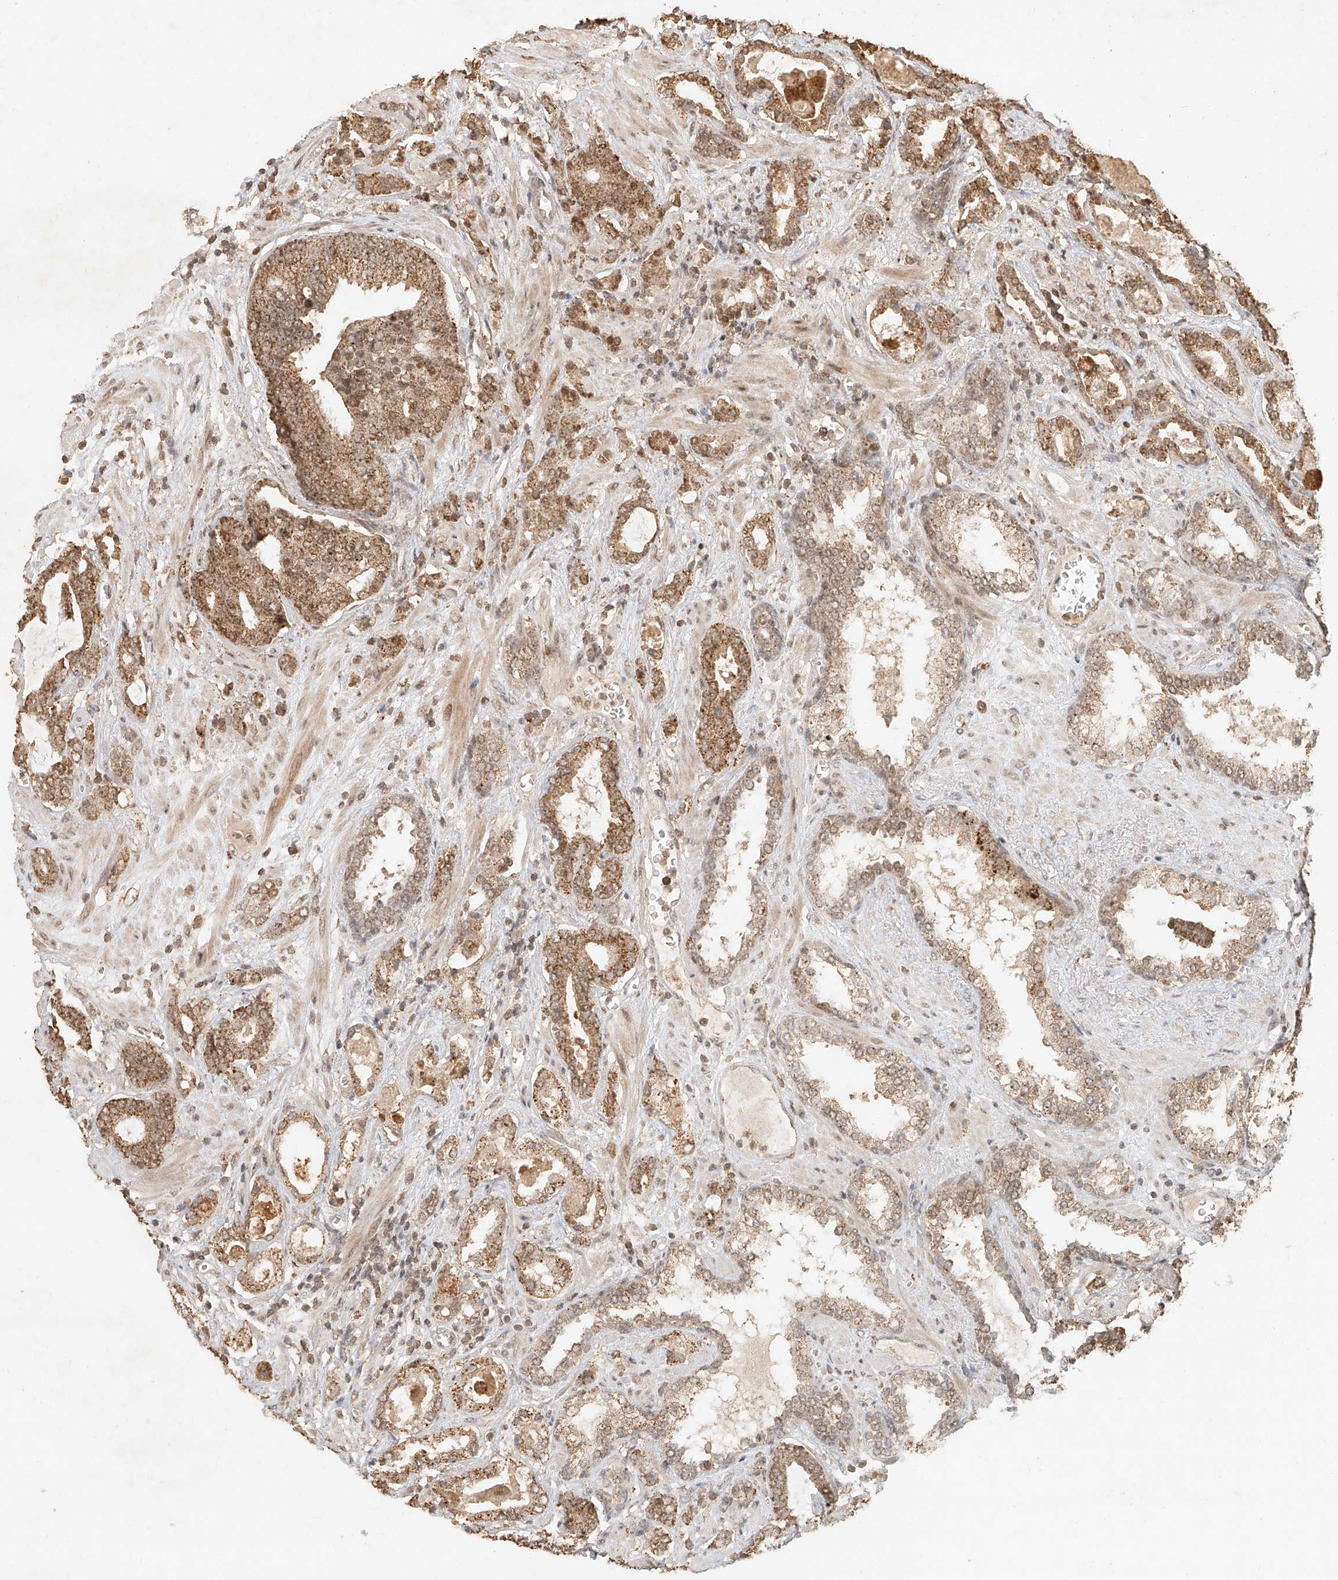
{"staining": {"intensity": "moderate", "quantity": ">75%", "location": "cytoplasmic/membranous,nuclear"}, "tissue": "prostate cancer", "cell_type": "Tumor cells", "image_type": "cancer", "snomed": [{"axis": "morphology", "description": "Adenocarcinoma, High grade"}, {"axis": "topography", "description": "Prostate and seminal vesicle, NOS"}], "caption": "DAB (3,3'-diaminobenzidine) immunohistochemical staining of human prostate cancer displays moderate cytoplasmic/membranous and nuclear protein staining in approximately >75% of tumor cells. The protein of interest is shown in brown color, while the nuclei are stained blue.", "gene": "CXorf58", "patient": {"sex": "male", "age": 67}}